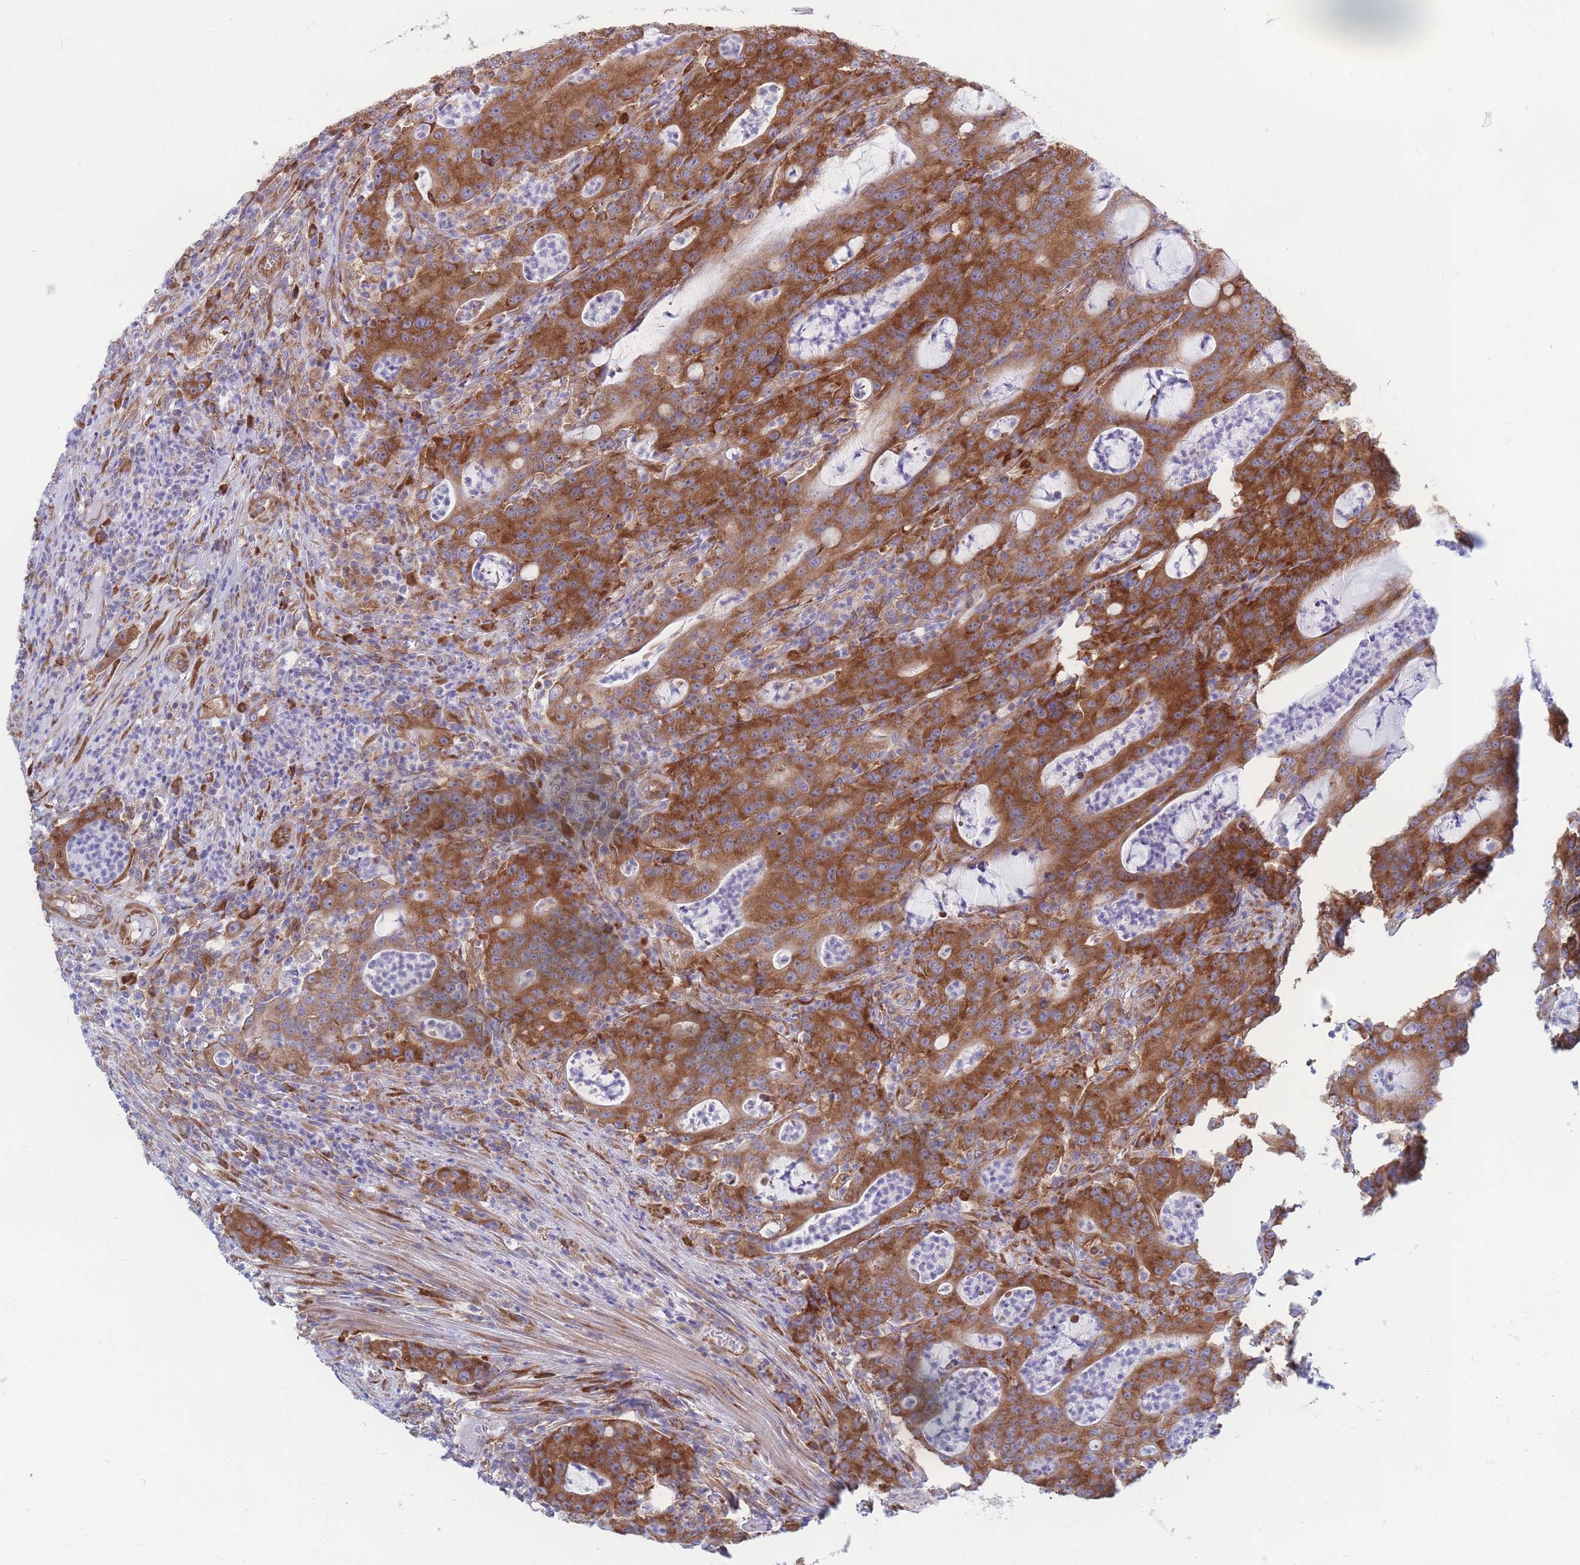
{"staining": {"intensity": "strong", "quantity": ">75%", "location": "cytoplasmic/membranous"}, "tissue": "colorectal cancer", "cell_type": "Tumor cells", "image_type": "cancer", "snomed": [{"axis": "morphology", "description": "Adenocarcinoma, NOS"}, {"axis": "topography", "description": "Colon"}], "caption": "Protein expression analysis of colorectal cancer (adenocarcinoma) displays strong cytoplasmic/membranous staining in about >75% of tumor cells. (DAB IHC, brown staining for protein, blue staining for nuclei).", "gene": "RPL8", "patient": {"sex": "male", "age": 83}}